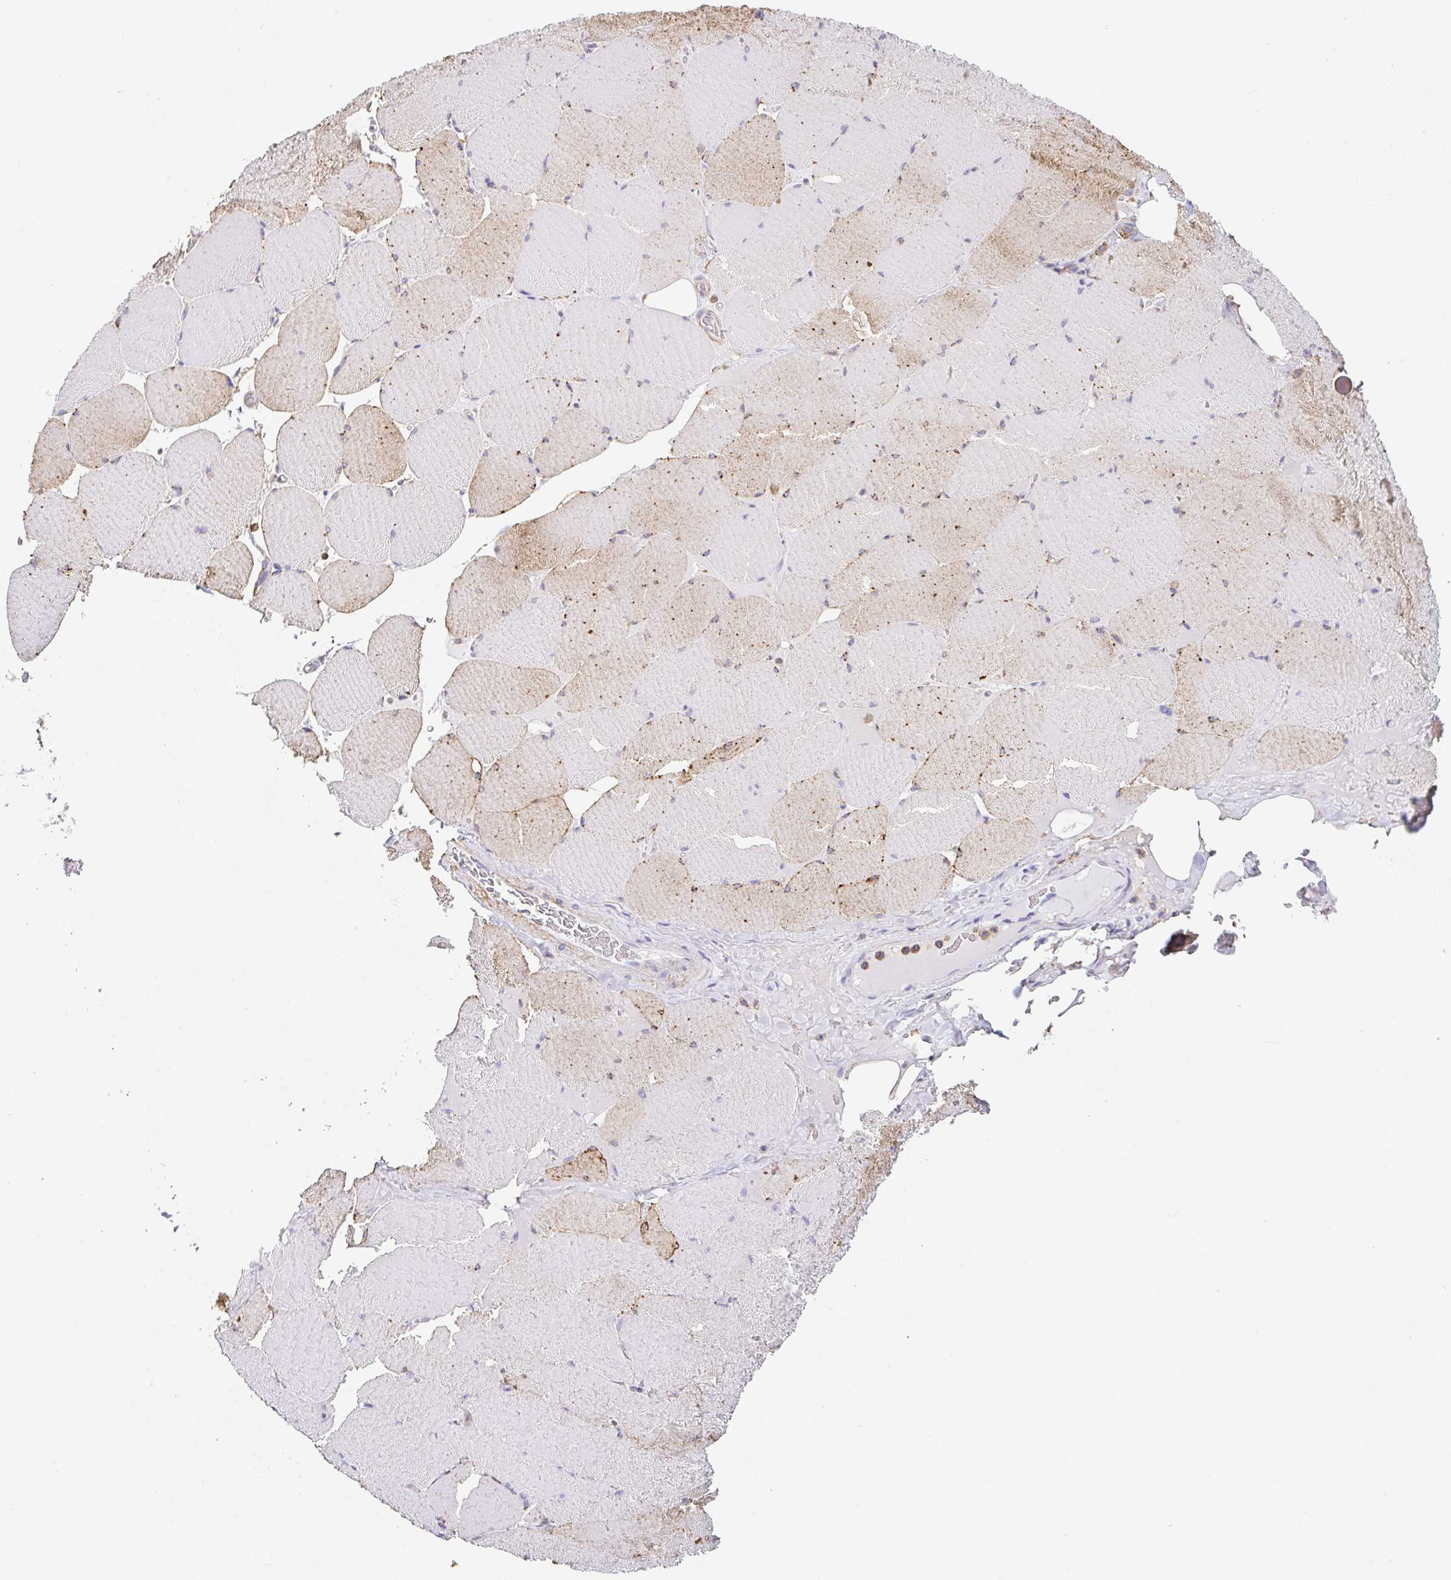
{"staining": {"intensity": "moderate", "quantity": ">75%", "location": "cytoplasmic/membranous"}, "tissue": "skeletal muscle", "cell_type": "Myocytes", "image_type": "normal", "snomed": [{"axis": "morphology", "description": "Normal tissue, NOS"}, {"axis": "topography", "description": "Skeletal muscle"}, {"axis": "topography", "description": "Head-Neck"}], "caption": "A medium amount of moderate cytoplasmic/membranous positivity is present in approximately >75% of myocytes in benign skeletal muscle. Using DAB (brown) and hematoxylin (blue) stains, captured at high magnification using brightfield microscopy.", "gene": "MTTP", "patient": {"sex": "male", "age": 66}}